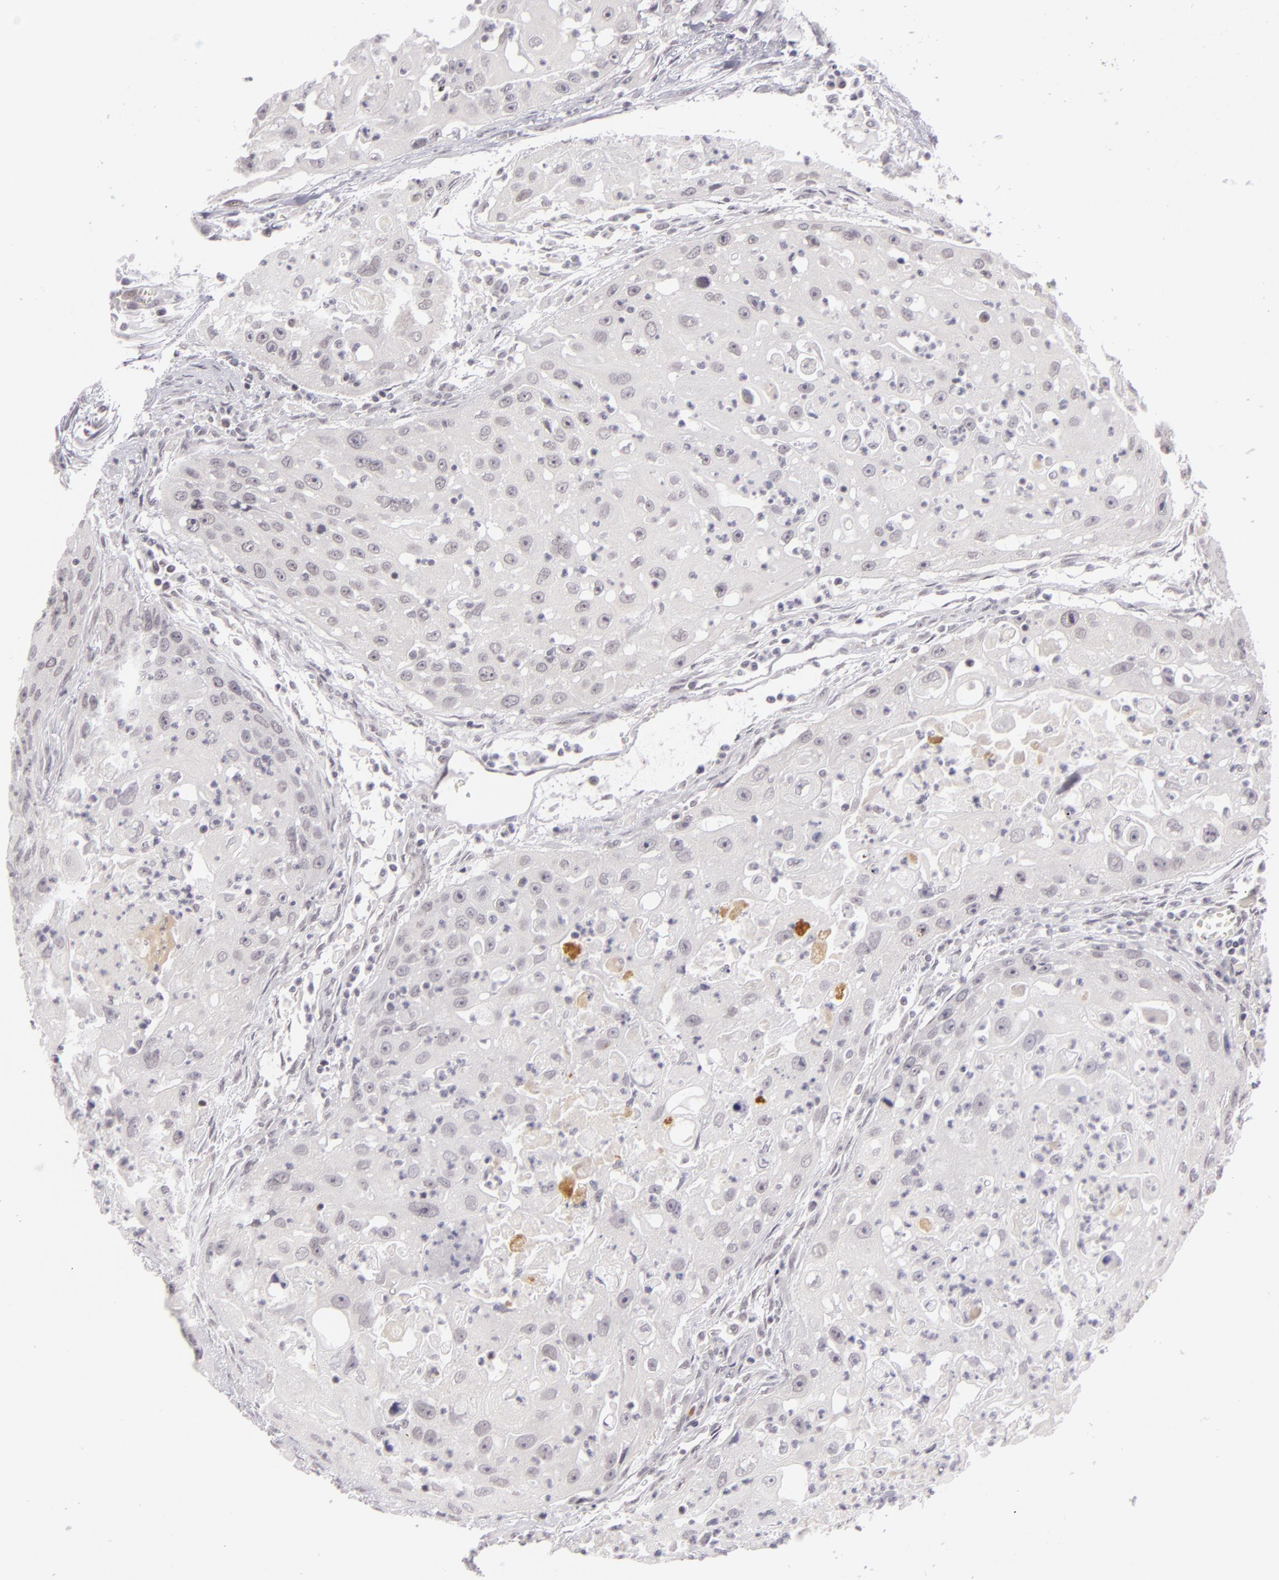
{"staining": {"intensity": "negative", "quantity": "none", "location": "none"}, "tissue": "head and neck cancer", "cell_type": "Tumor cells", "image_type": "cancer", "snomed": [{"axis": "morphology", "description": "Squamous cell carcinoma, NOS"}, {"axis": "topography", "description": "Head-Neck"}], "caption": "DAB immunohistochemical staining of head and neck cancer (squamous cell carcinoma) exhibits no significant expression in tumor cells.", "gene": "ZNF205", "patient": {"sex": "male", "age": 64}}